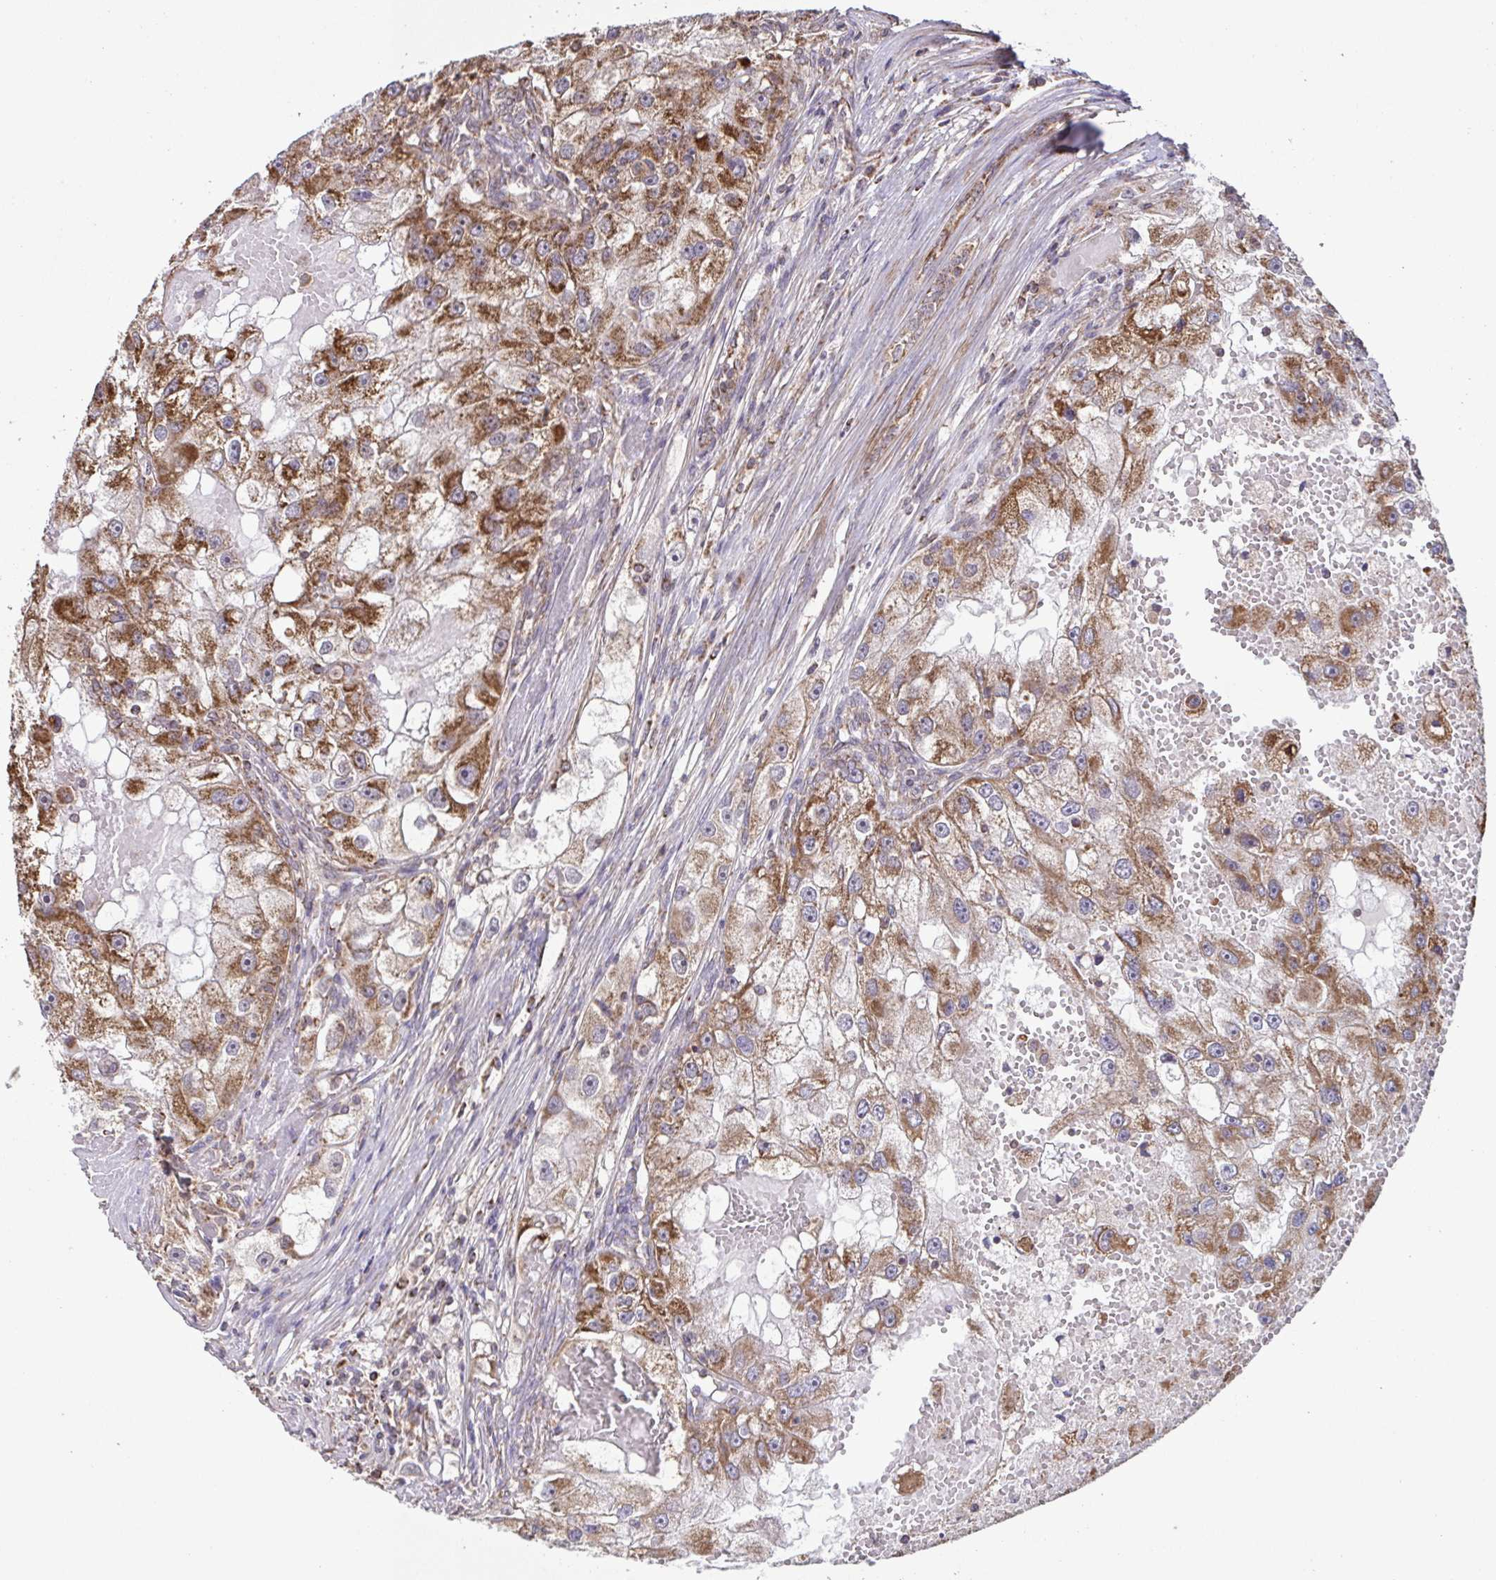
{"staining": {"intensity": "moderate", "quantity": ">75%", "location": "cytoplasmic/membranous"}, "tissue": "renal cancer", "cell_type": "Tumor cells", "image_type": "cancer", "snomed": [{"axis": "morphology", "description": "Adenocarcinoma, NOS"}, {"axis": "topography", "description": "Kidney"}], "caption": "This is an image of immunohistochemistry staining of adenocarcinoma (renal), which shows moderate expression in the cytoplasmic/membranous of tumor cells.", "gene": "DIP2B", "patient": {"sex": "male", "age": 63}}